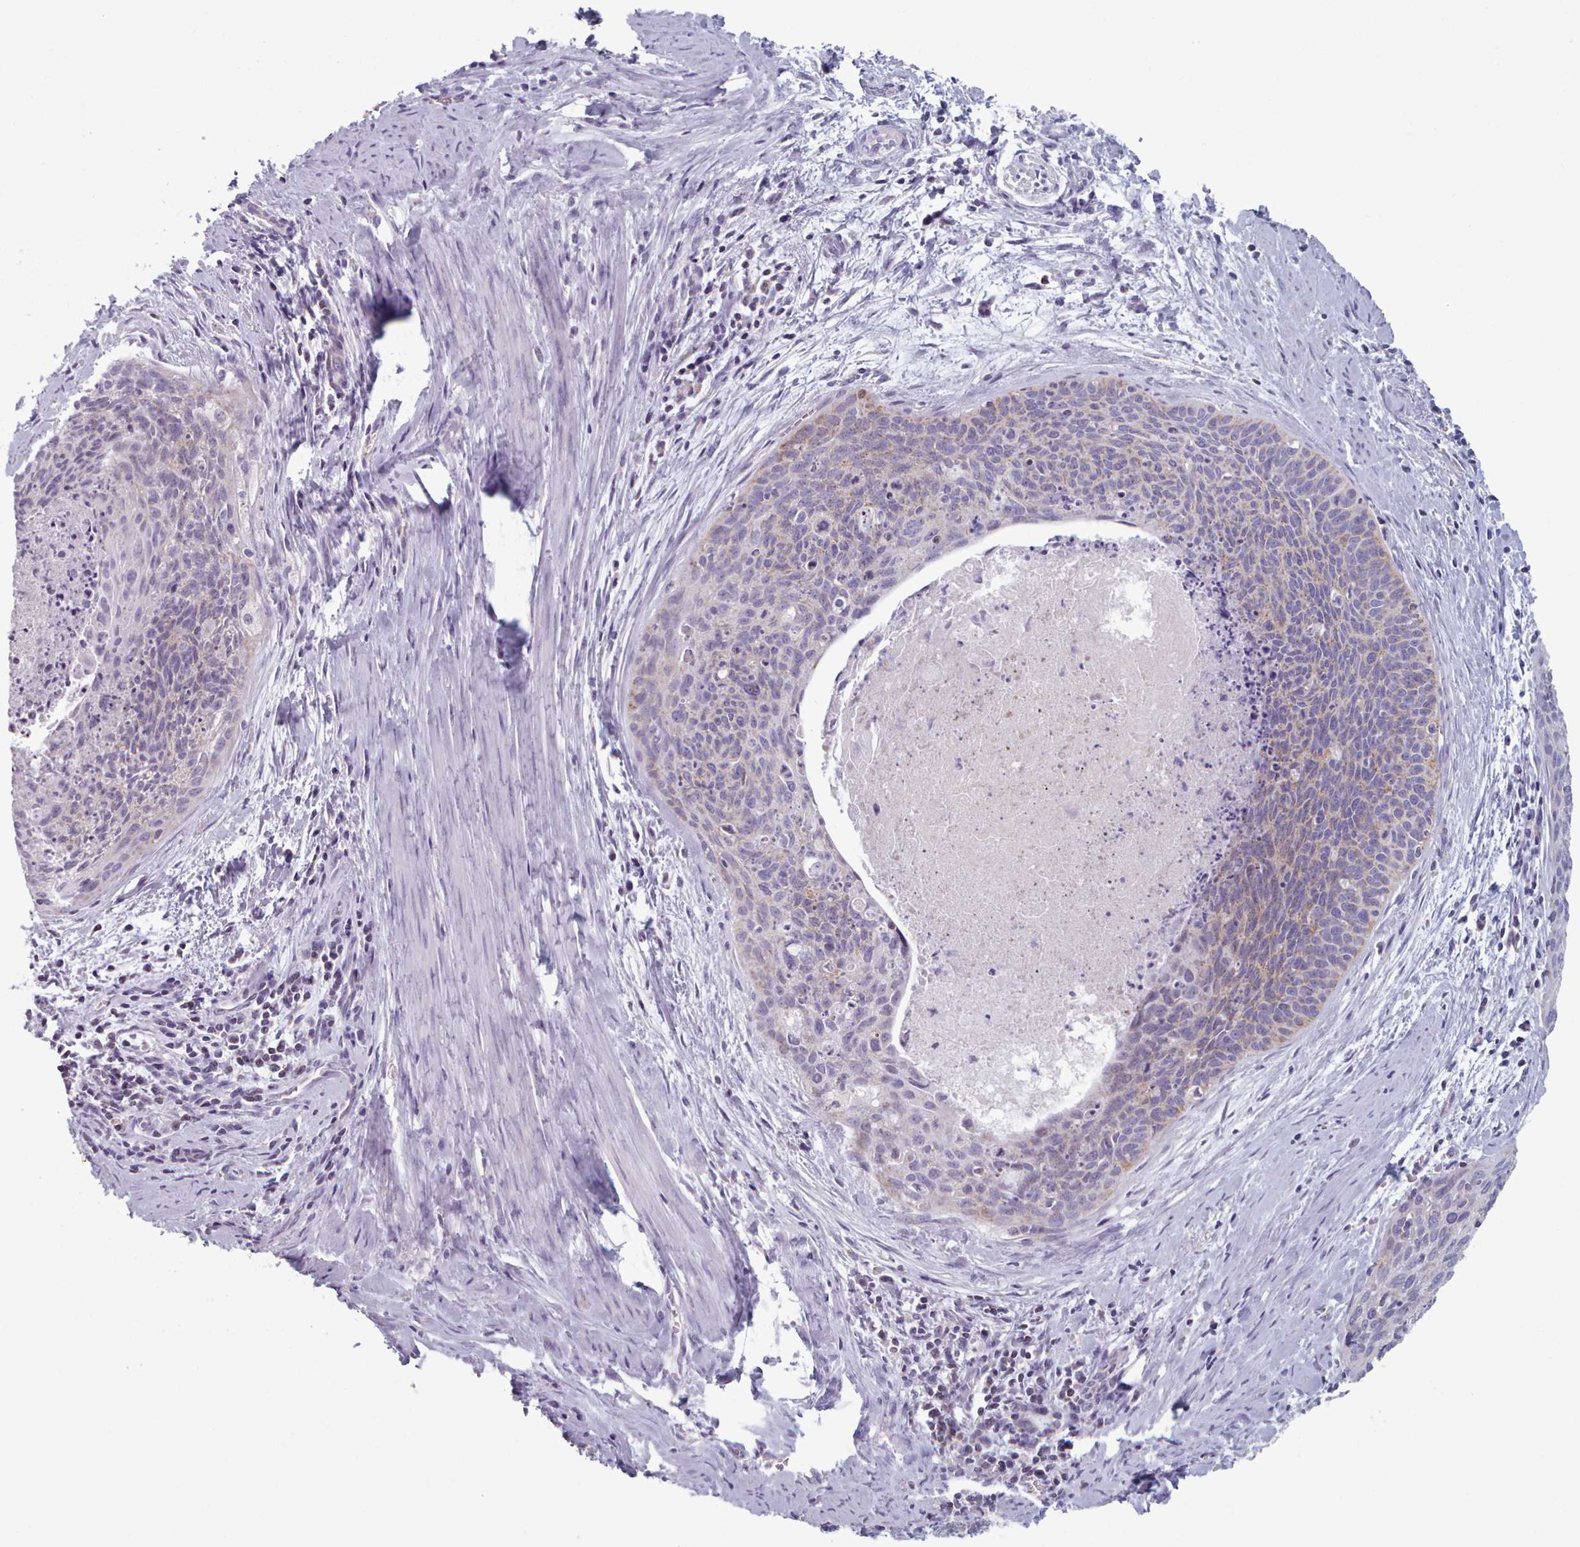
{"staining": {"intensity": "weak", "quantity": "<25%", "location": "cytoplasmic/membranous"}, "tissue": "cervical cancer", "cell_type": "Tumor cells", "image_type": "cancer", "snomed": [{"axis": "morphology", "description": "Squamous cell carcinoma, NOS"}, {"axis": "topography", "description": "Cervix"}], "caption": "Human squamous cell carcinoma (cervical) stained for a protein using immunohistochemistry (IHC) displays no expression in tumor cells.", "gene": "FAM170B", "patient": {"sex": "female", "age": 55}}